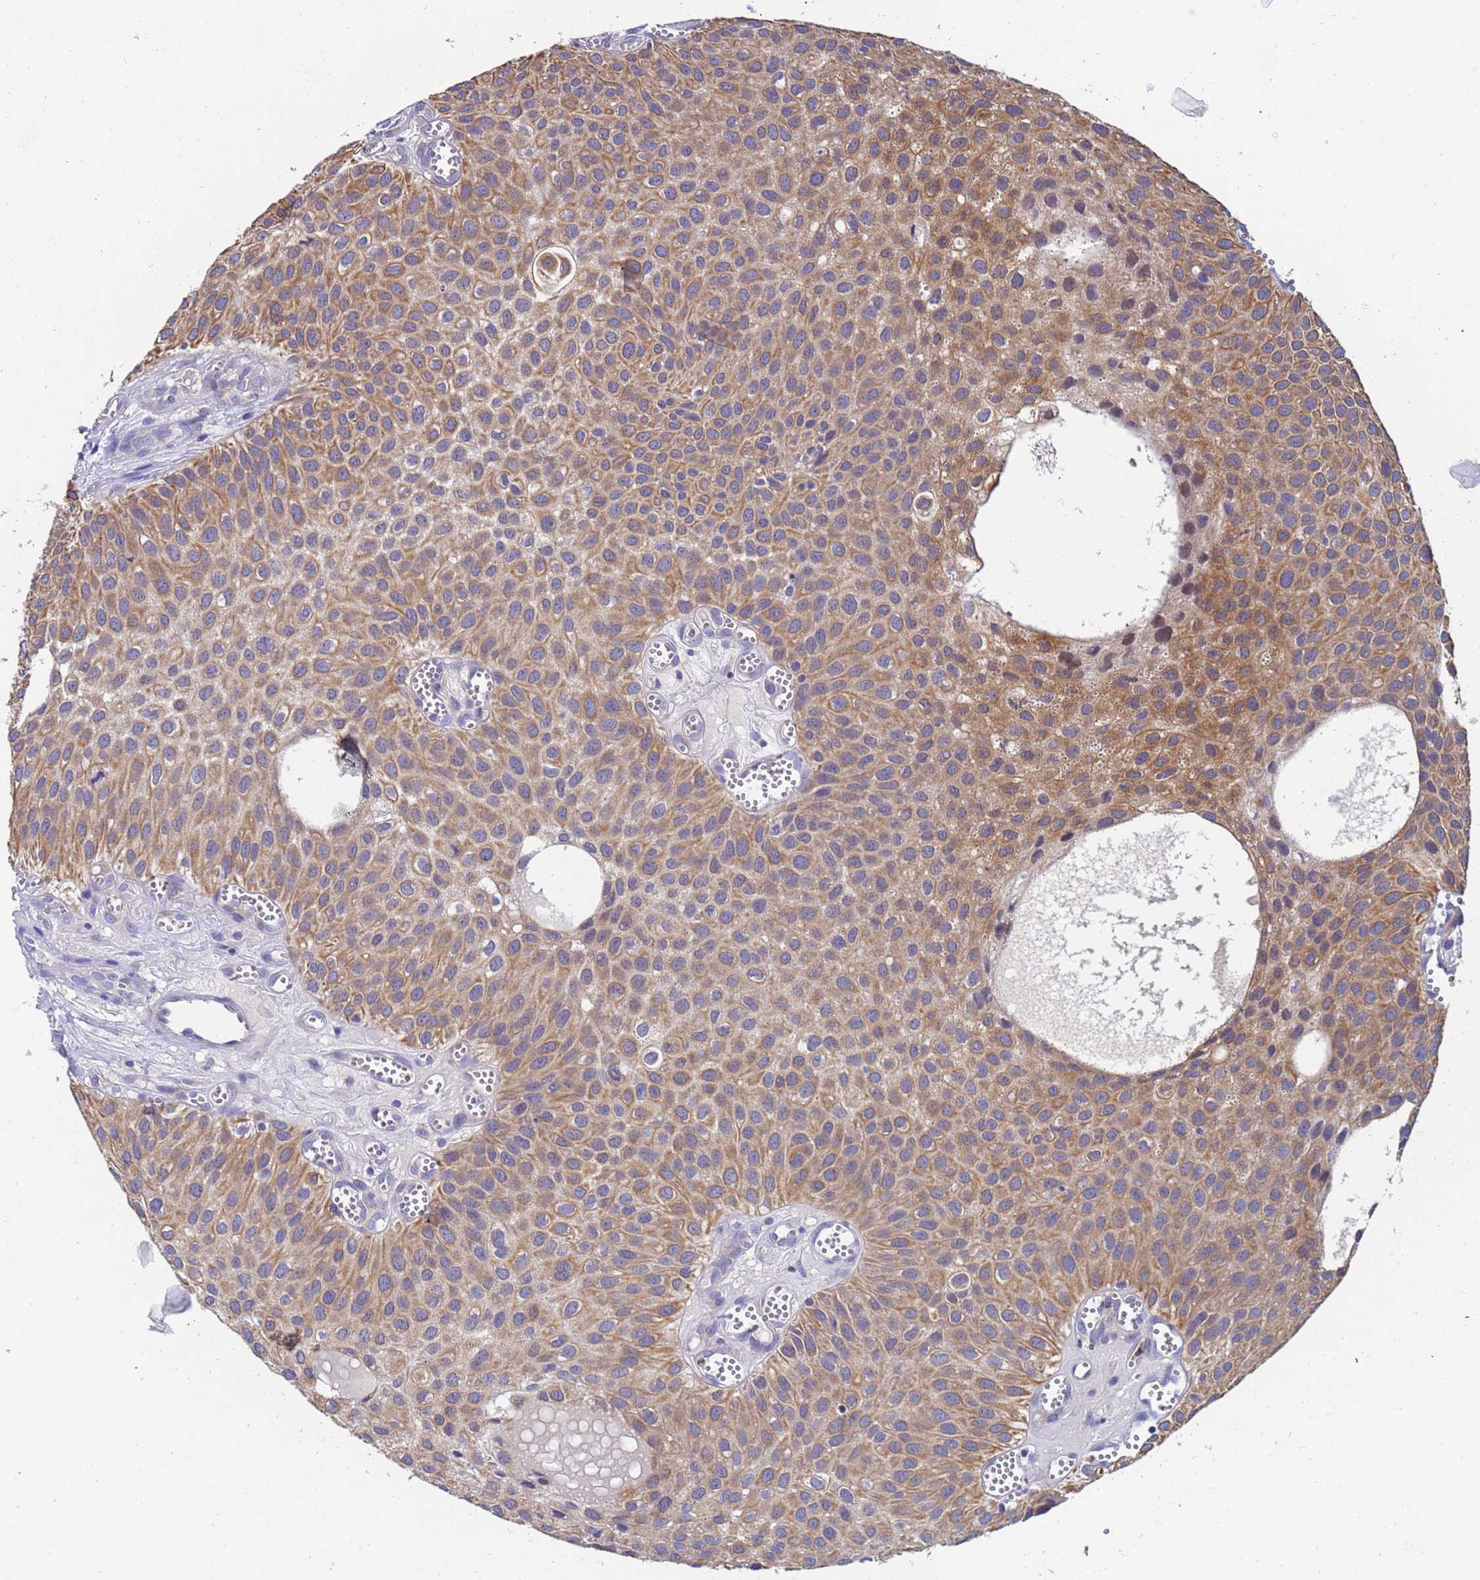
{"staining": {"intensity": "moderate", "quantity": ">75%", "location": "cytoplasmic/membranous"}, "tissue": "urothelial cancer", "cell_type": "Tumor cells", "image_type": "cancer", "snomed": [{"axis": "morphology", "description": "Urothelial carcinoma, Low grade"}, {"axis": "topography", "description": "Urinary bladder"}], "caption": "Immunohistochemistry photomicrograph of human low-grade urothelial carcinoma stained for a protein (brown), which shows medium levels of moderate cytoplasmic/membranous positivity in about >75% of tumor cells.", "gene": "TTLL11", "patient": {"sex": "male", "age": 88}}